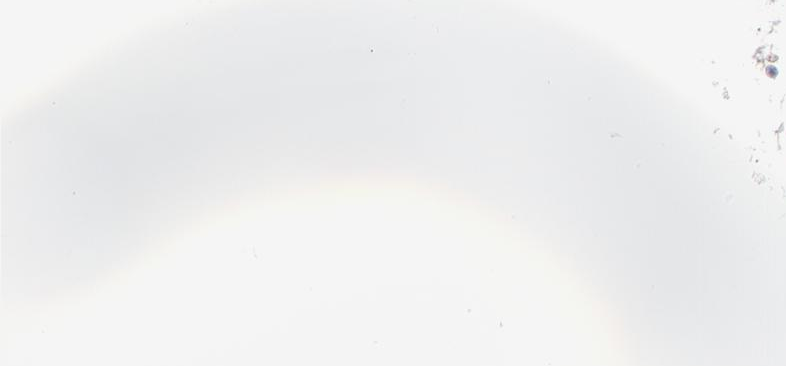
{"staining": {"intensity": "weak", "quantity": "25%-75%", "location": "nuclear"}, "tissue": "adipose tissue", "cell_type": "Adipocytes", "image_type": "normal", "snomed": [{"axis": "morphology", "description": "Normal tissue, NOS"}, {"axis": "topography", "description": "Soft tissue"}], "caption": "The image demonstrates a brown stain indicating the presence of a protein in the nuclear of adipocytes in adipose tissue. The staining is performed using DAB brown chromogen to label protein expression. The nuclei are counter-stained blue using hematoxylin.", "gene": "NFIL3", "patient": {"sex": "male", "age": 26}}